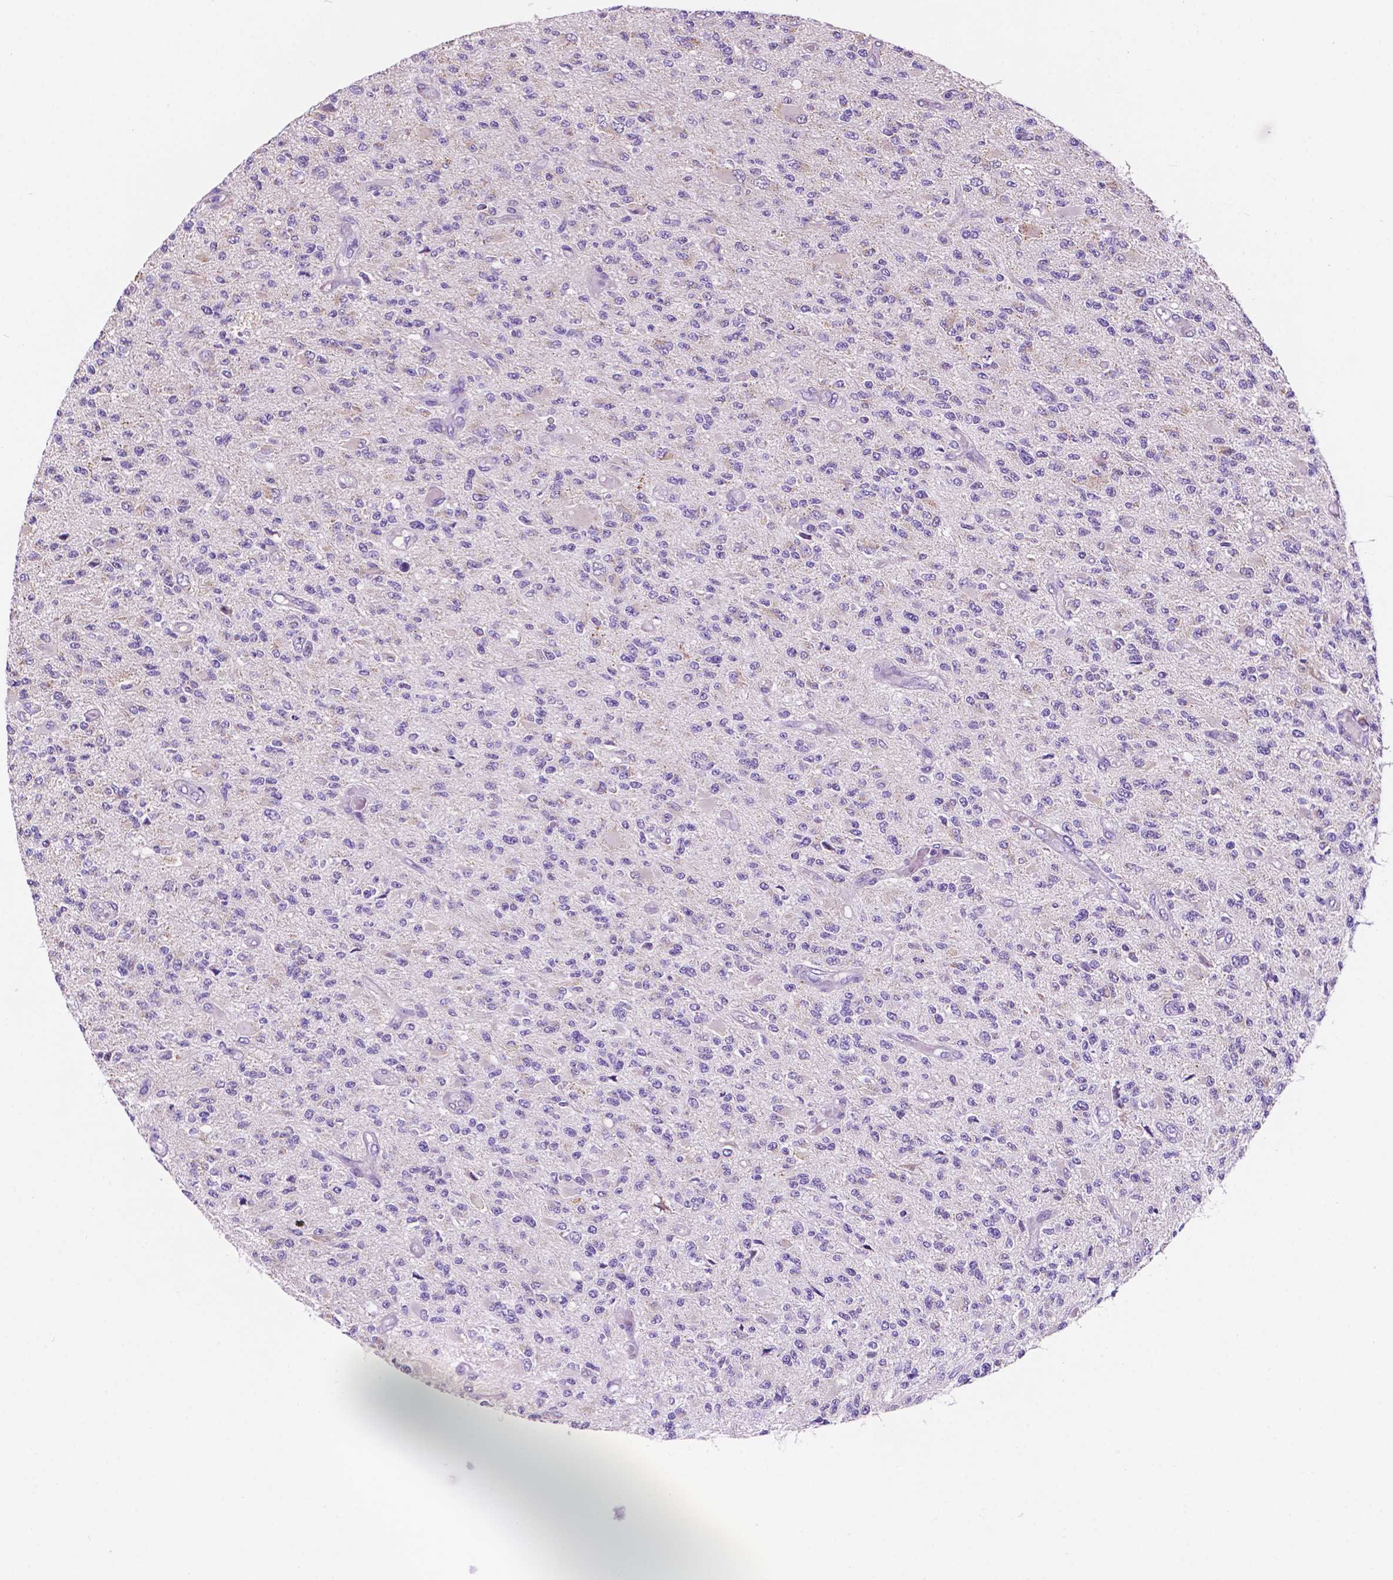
{"staining": {"intensity": "negative", "quantity": "none", "location": "none"}, "tissue": "glioma", "cell_type": "Tumor cells", "image_type": "cancer", "snomed": [{"axis": "morphology", "description": "Glioma, malignant, High grade"}, {"axis": "topography", "description": "Brain"}], "caption": "DAB immunohistochemical staining of human malignant high-grade glioma reveals no significant expression in tumor cells. (Stains: DAB immunohistochemistry (IHC) with hematoxylin counter stain, Microscopy: brightfield microscopy at high magnification).", "gene": "TRPV5", "patient": {"sex": "female", "age": 63}}